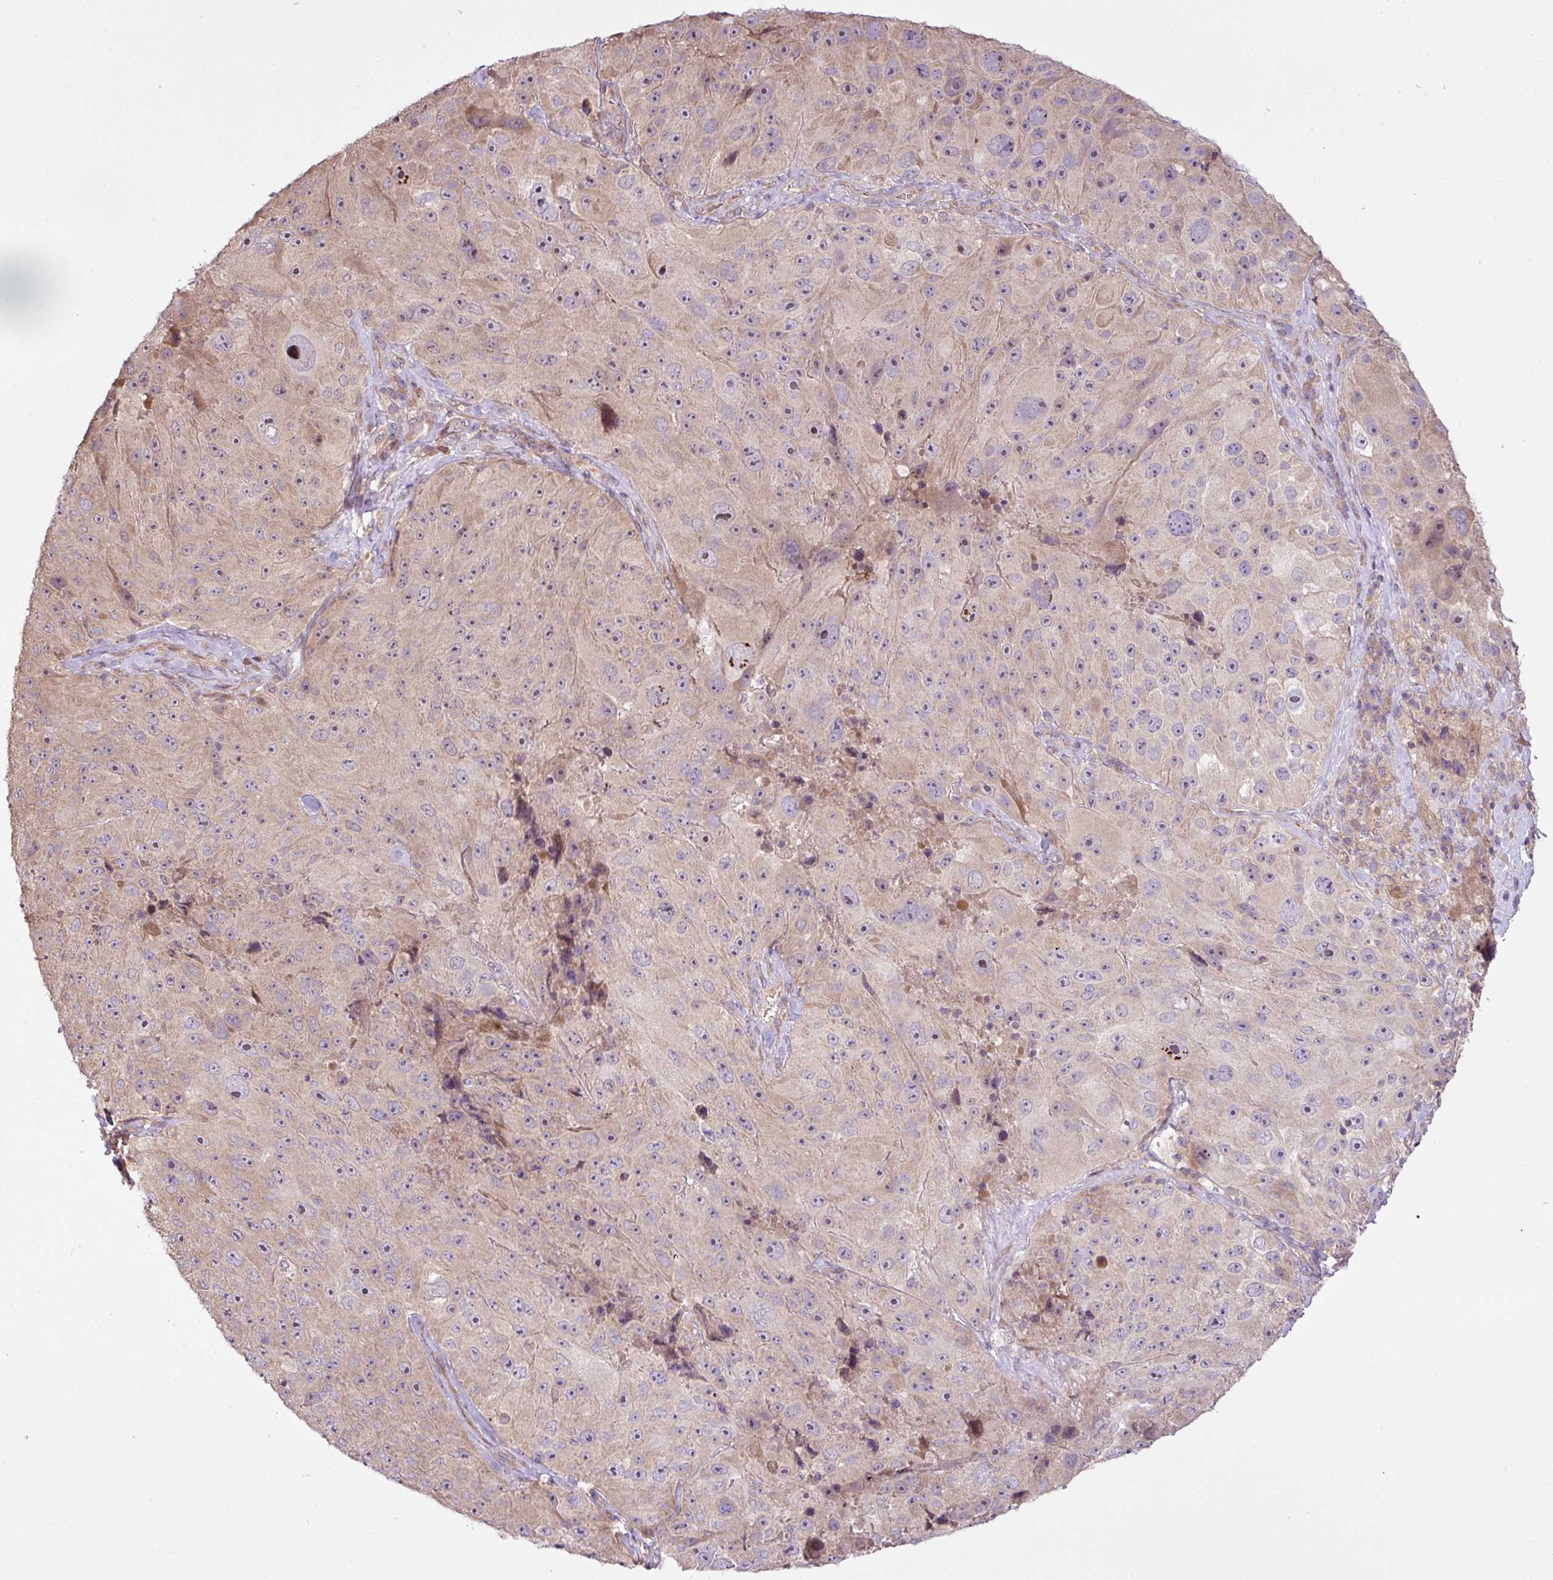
{"staining": {"intensity": "moderate", "quantity": "<25%", "location": "nuclear"}, "tissue": "melanoma", "cell_type": "Tumor cells", "image_type": "cancer", "snomed": [{"axis": "morphology", "description": "Malignant melanoma, Metastatic site"}, {"axis": "topography", "description": "Lymph node"}], "caption": "The immunohistochemical stain highlights moderate nuclear staining in tumor cells of malignant melanoma (metastatic site) tissue.", "gene": "COX18", "patient": {"sex": "male", "age": 62}}